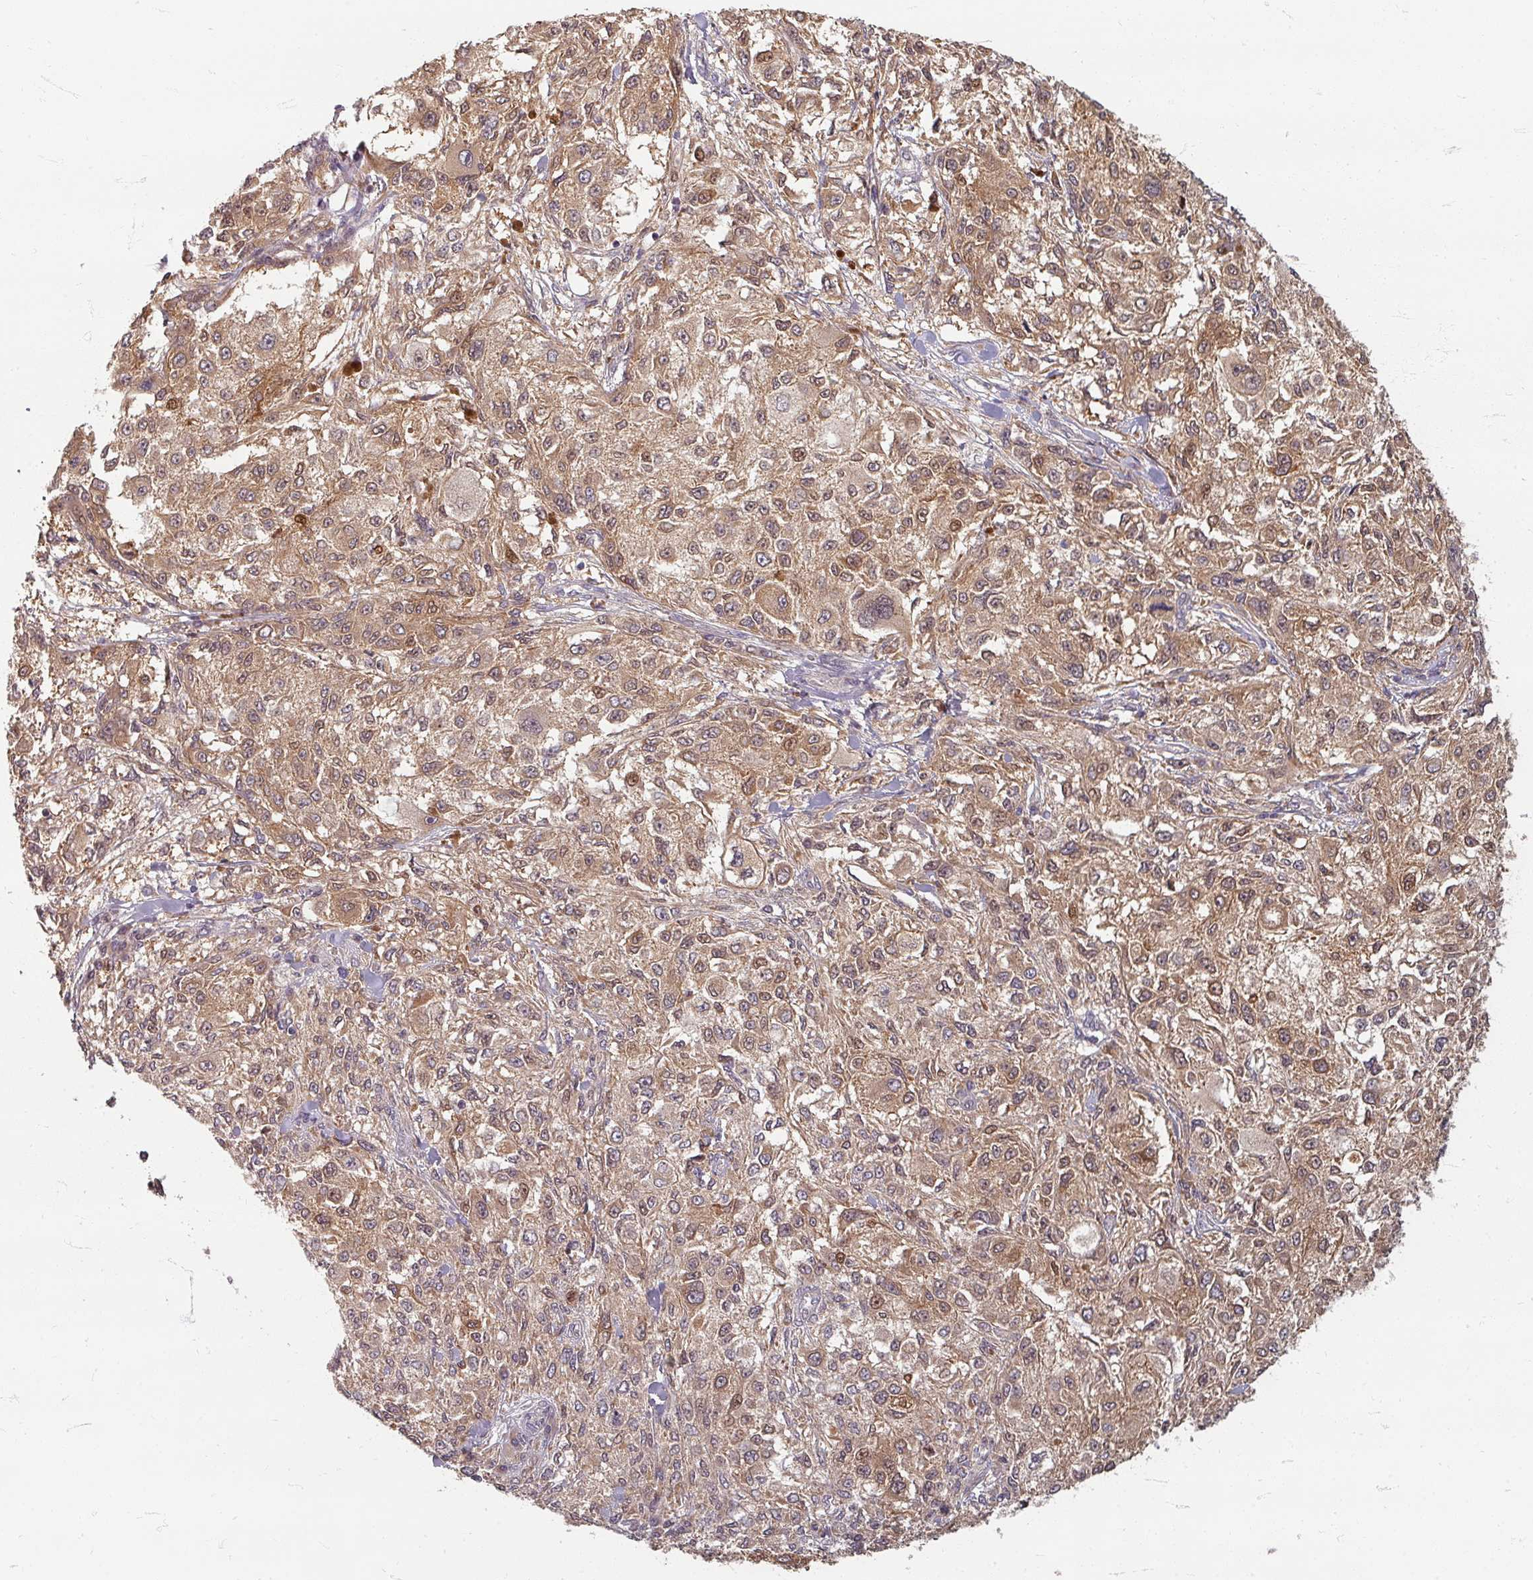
{"staining": {"intensity": "moderate", "quantity": ">75%", "location": "cytoplasmic/membranous"}, "tissue": "melanoma", "cell_type": "Tumor cells", "image_type": "cancer", "snomed": [{"axis": "morphology", "description": "Necrosis, NOS"}, {"axis": "morphology", "description": "Malignant melanoma, NOS"}, {"axis": "topography", "description": "Skin"}], "caption": "A brown stain labels moderate cytoplasmic/membranous expression of a protein in malignant melanoma tumor cells.", "gene": "STAM", "patient": {"sex": "female", "age": 87}}